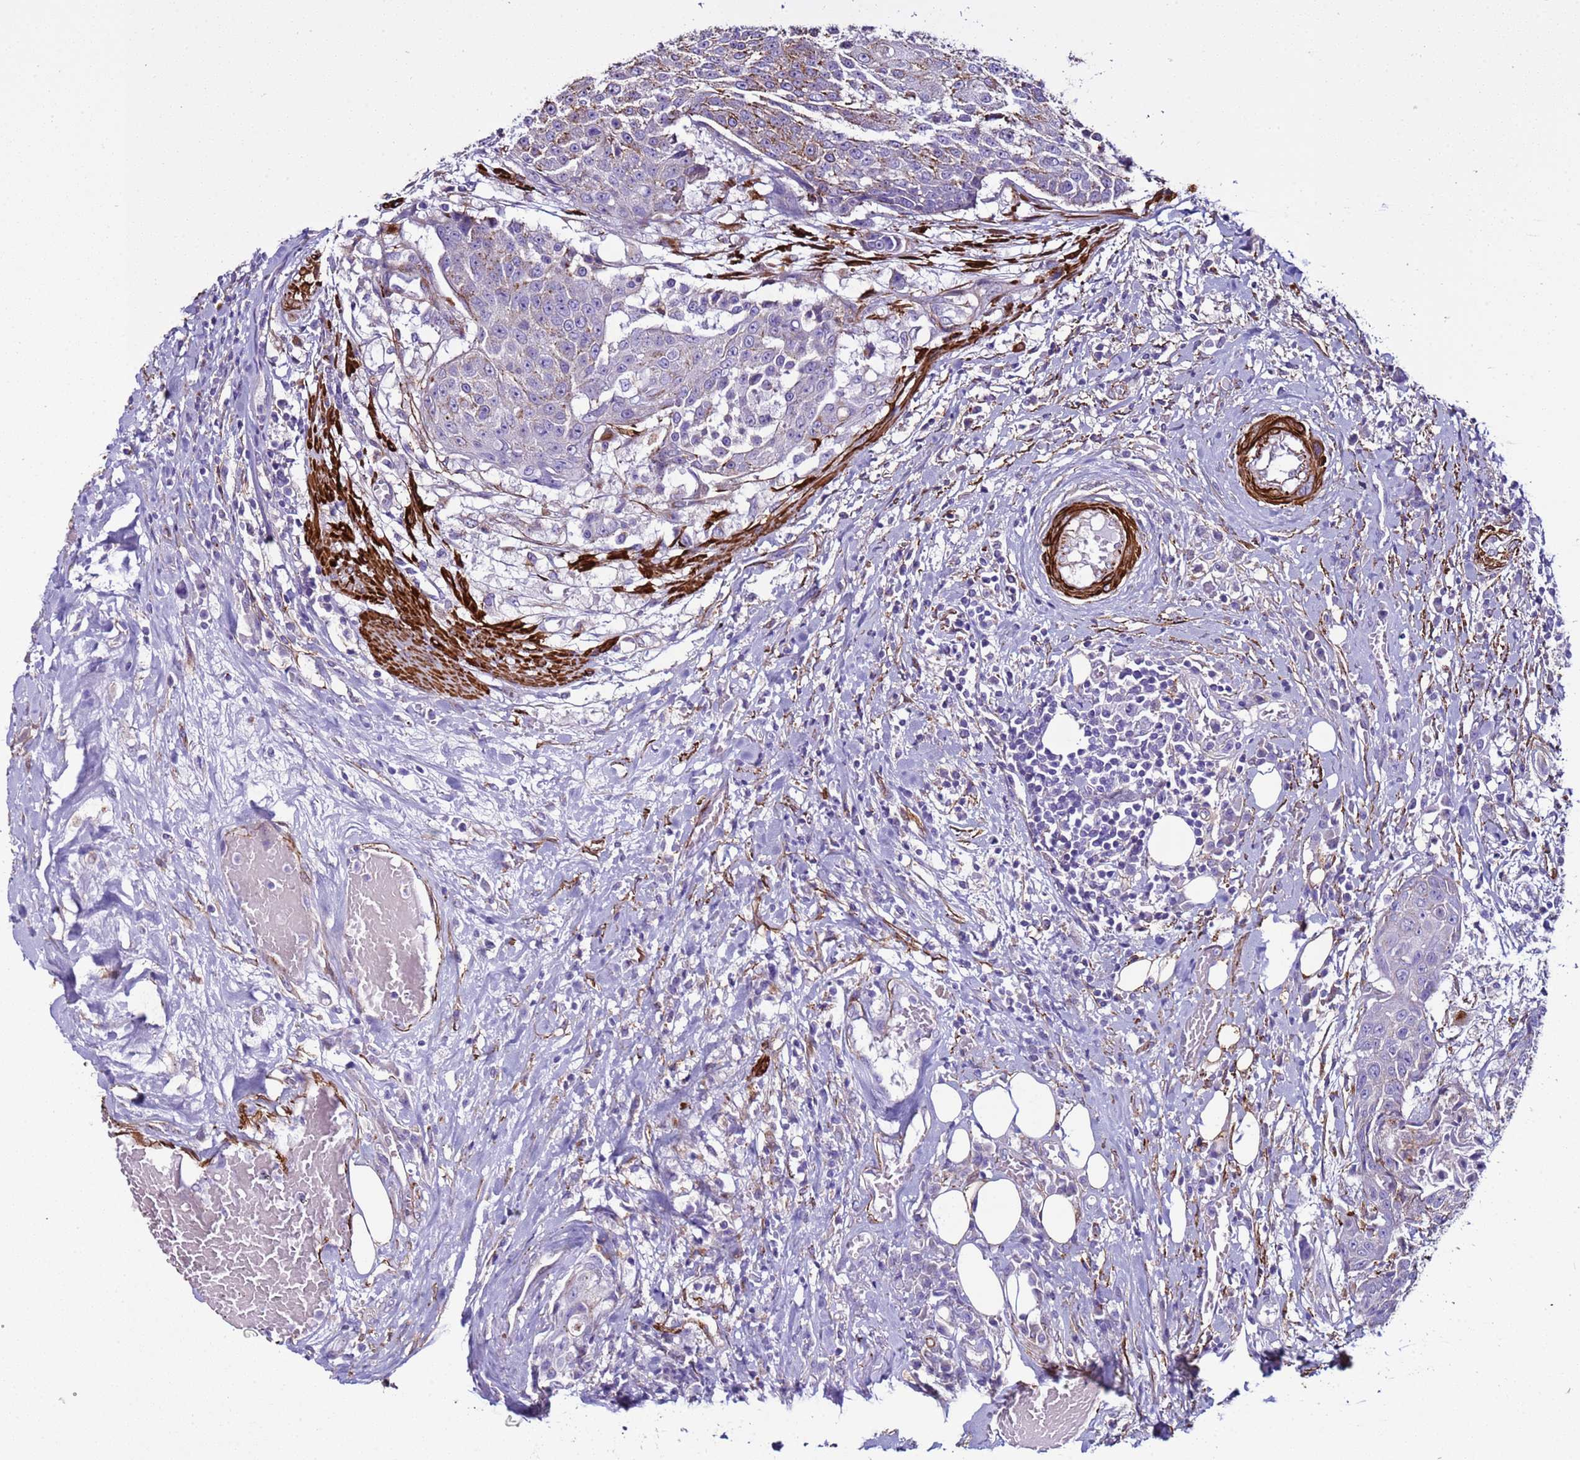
{"staining": {"intensity": "moderate", "quantity": "<25%", "location": "cytoplasmic/membranous"}, "tissue": "urothelial cancer", "cell_type": "Tumor cells", "image_type": "cancer", "snomed": [{"axis": "morphology", "description": "Urothelial carcinoma, High grade"}, {"axis": "topography", "description": "Urinary bladder"}], "caption": "Protein staining demonstrates moderate cytoplasmic/membranous expression in about <25% of tumor cells in high-grade urothelial carcinoma. (DAB (3,3'-diaminobenzidine) IHC with brightfield microscopy, high magnification).", "gene": "RABL2B", "patient": {"sex": "female", "age": 63}}